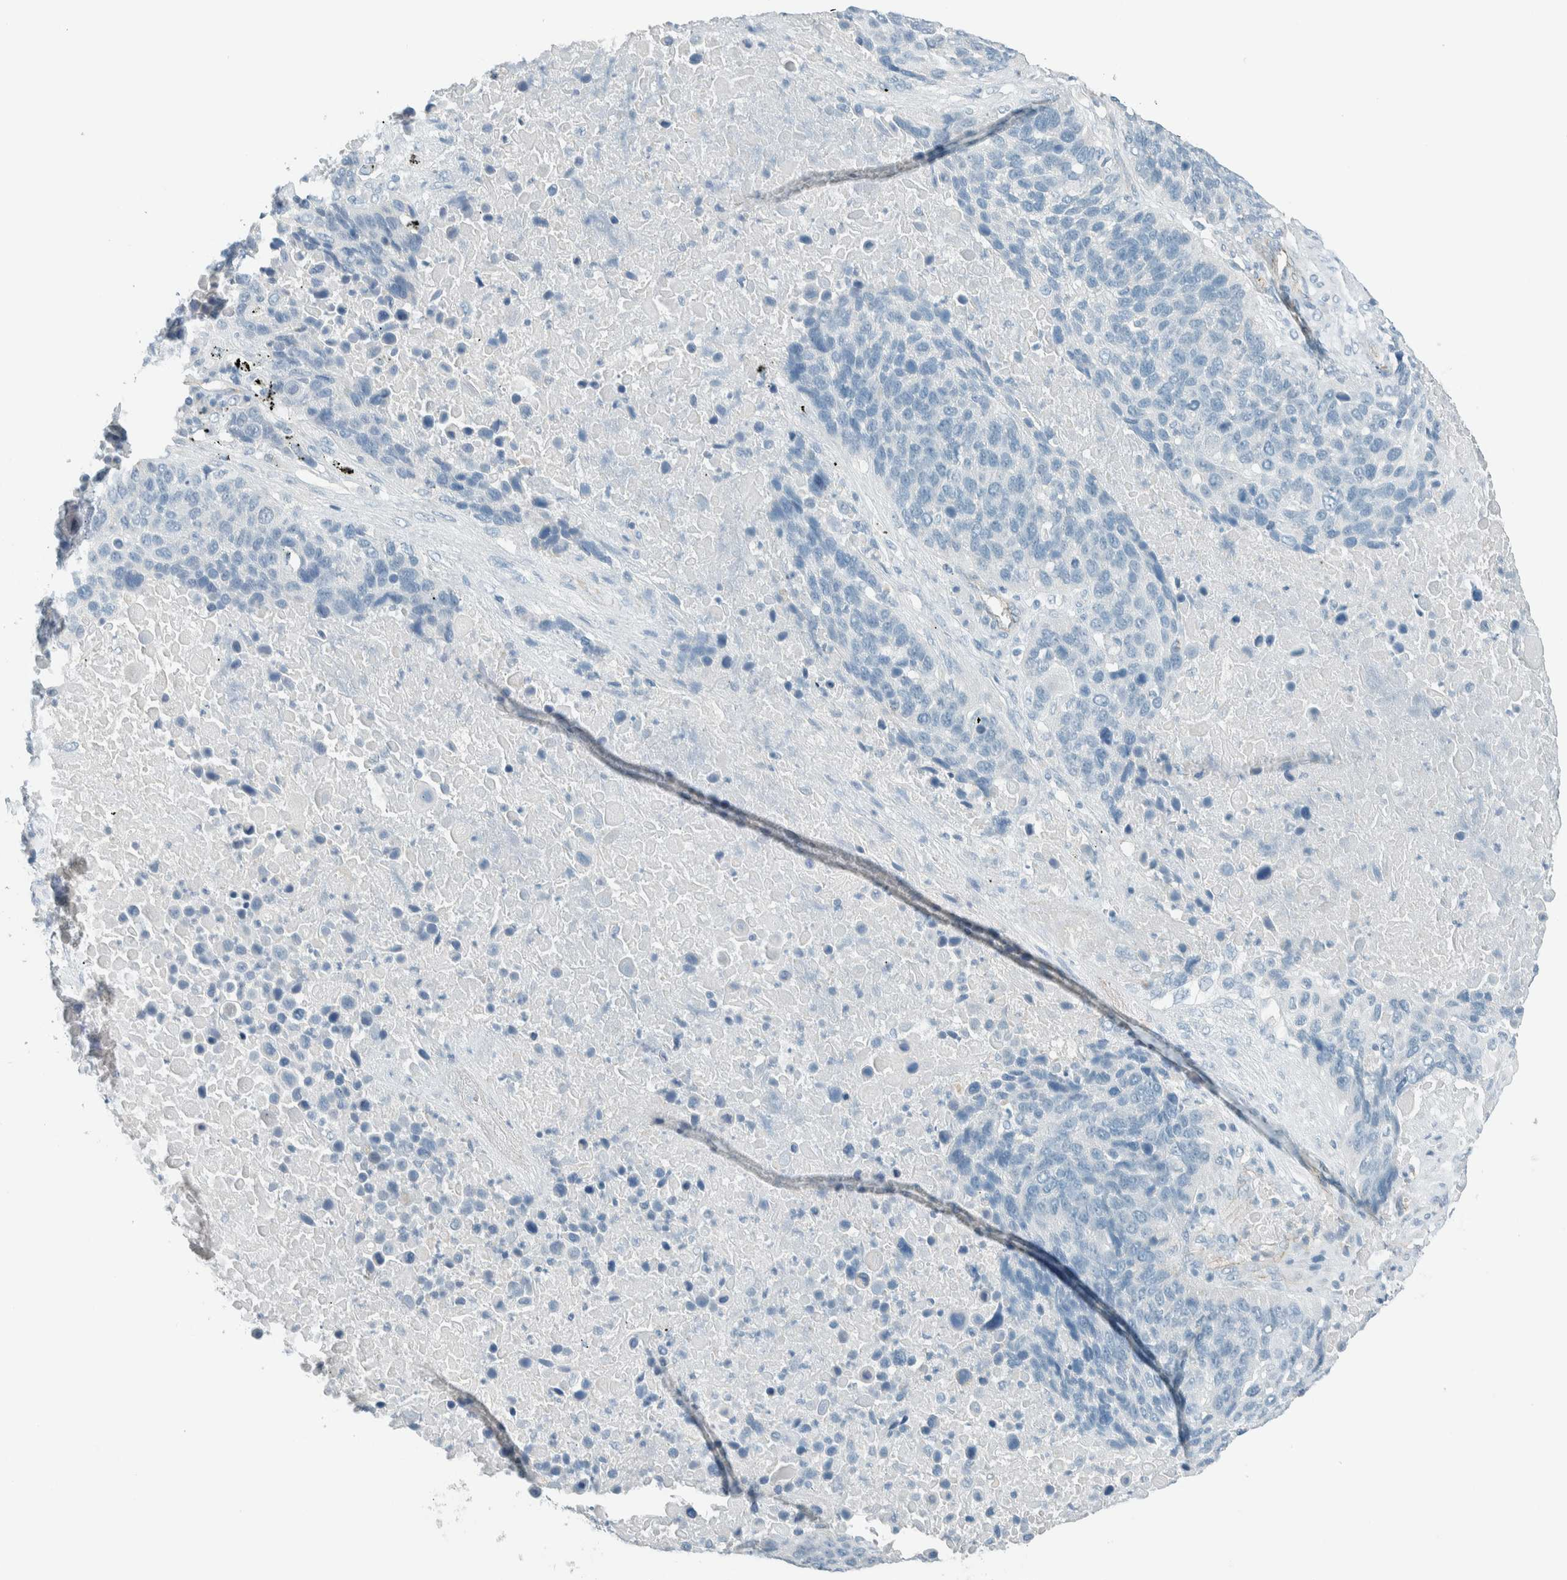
{"staining": {"intensity": "negative", "quantity": "none", "location": "none"}, "tissue": "lung cancer", "cell_type": "Tumor cells", "image_type": "cancer", "snomed": [{"axis": "morphology", "description": "Squamous cell carcinoma, NOS"}, {"axis": "topography", "description": "Lung"}], "caption": "Immunohistochemistry (IHC) image of human lung cancer (squamous cell carcinoma) stained for a protein (brown), which demonstrates no expression in tumor cells. Brightfield microscopy of IHC stained with DAB (3,3'-diaminobenzidine) (brown) and hematoxylin (blue), captured at high magnification.", "gene": "SLFN12", "patient": {"sex": "male", "age": 66}}